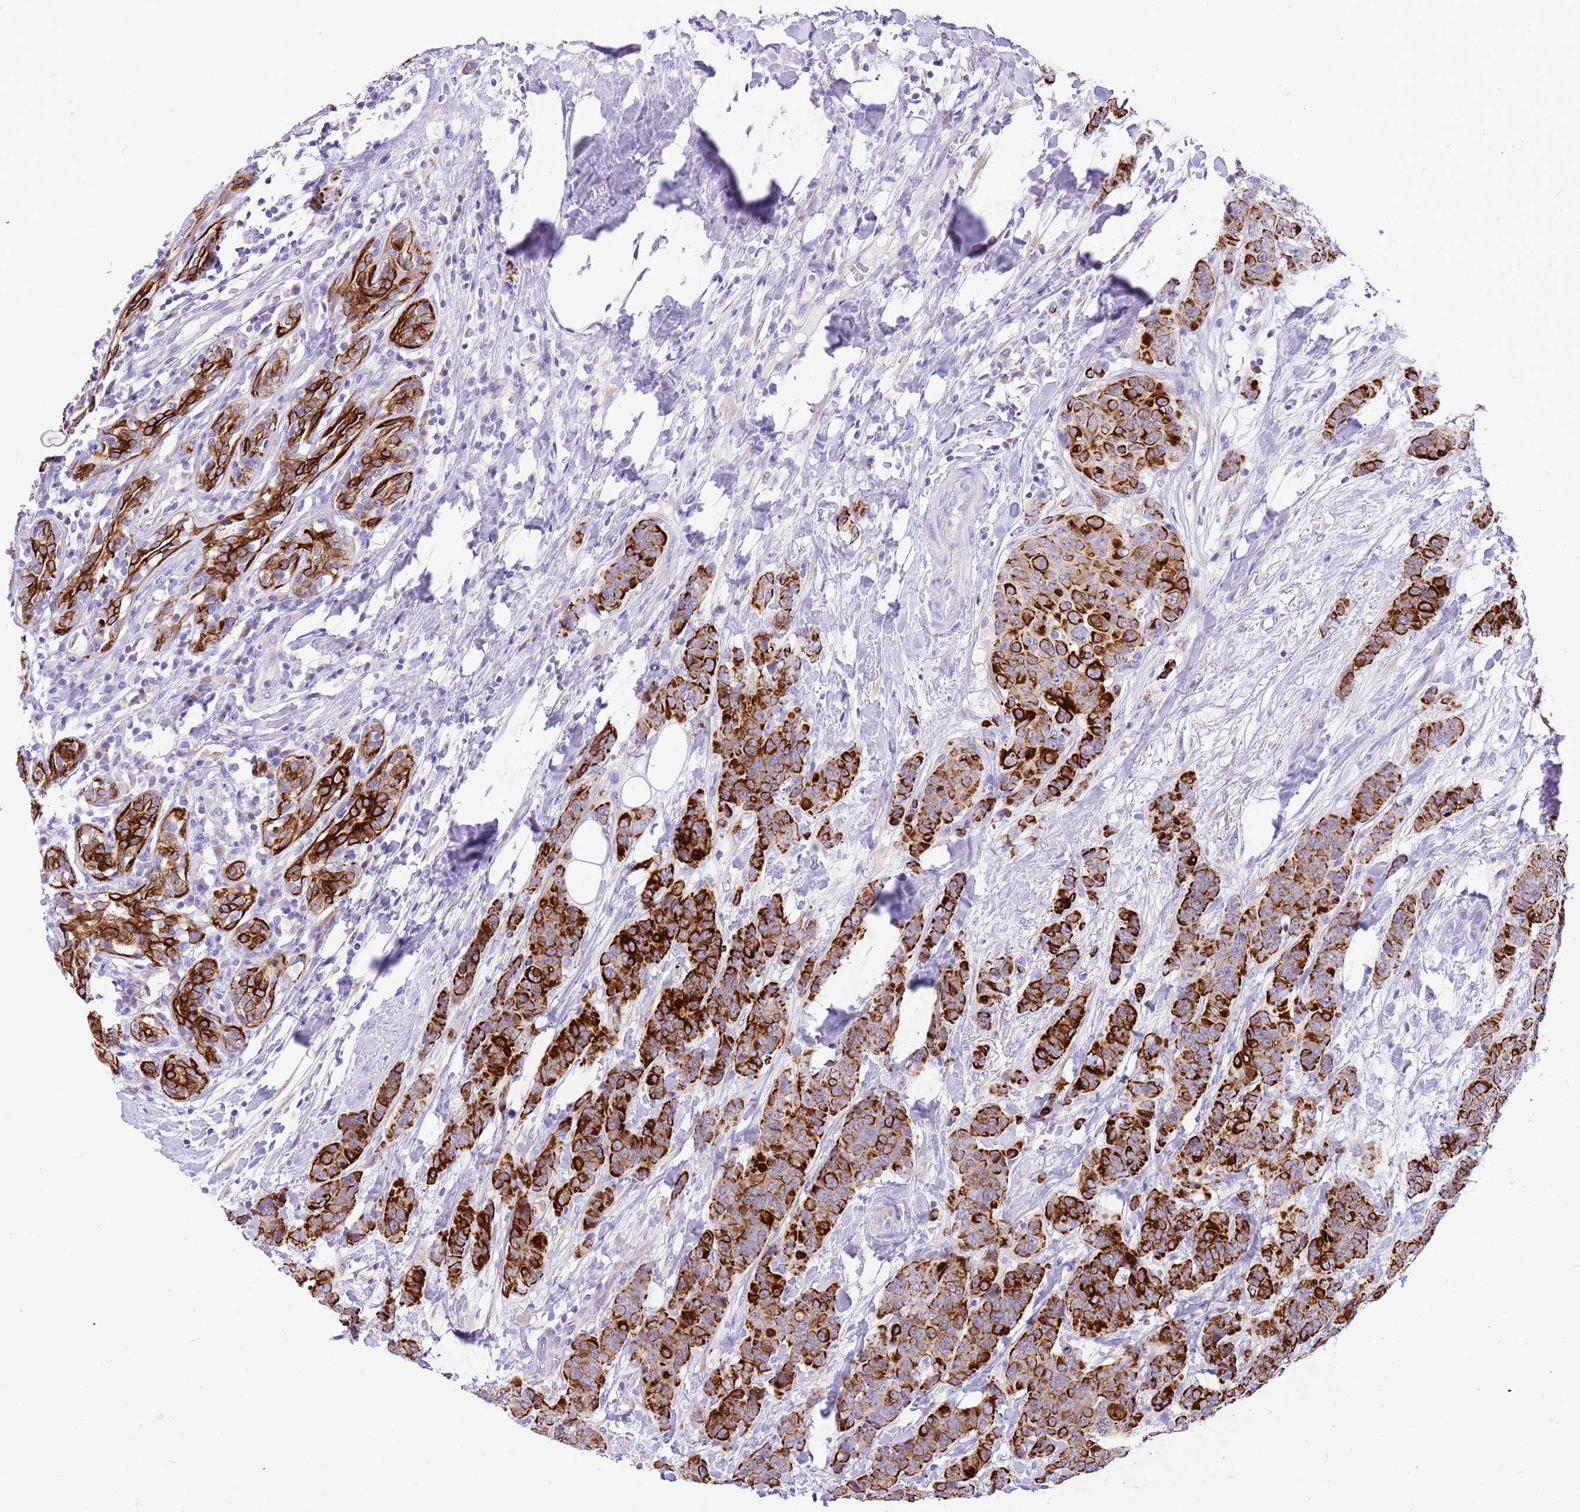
{"staining": {"intensity": "strong", "quantity": ">75%", "location": "cytoplasmic/membranous"}, "tissue": "breast cancer", "cell_type": "Tumor cells", "image_type": "cancer", "snomed": [{"axis": "morphology", "description": "Duct carcinoma"}, {"axis": "topography", "description": "Breast"}], "caption": "Human breast infiltrating ductal carcinoma stained with a protein marker reveals strong staining in tumor cells.", "gene": "R3HDM4", "patient": {"sex": "female", "age": 40}}